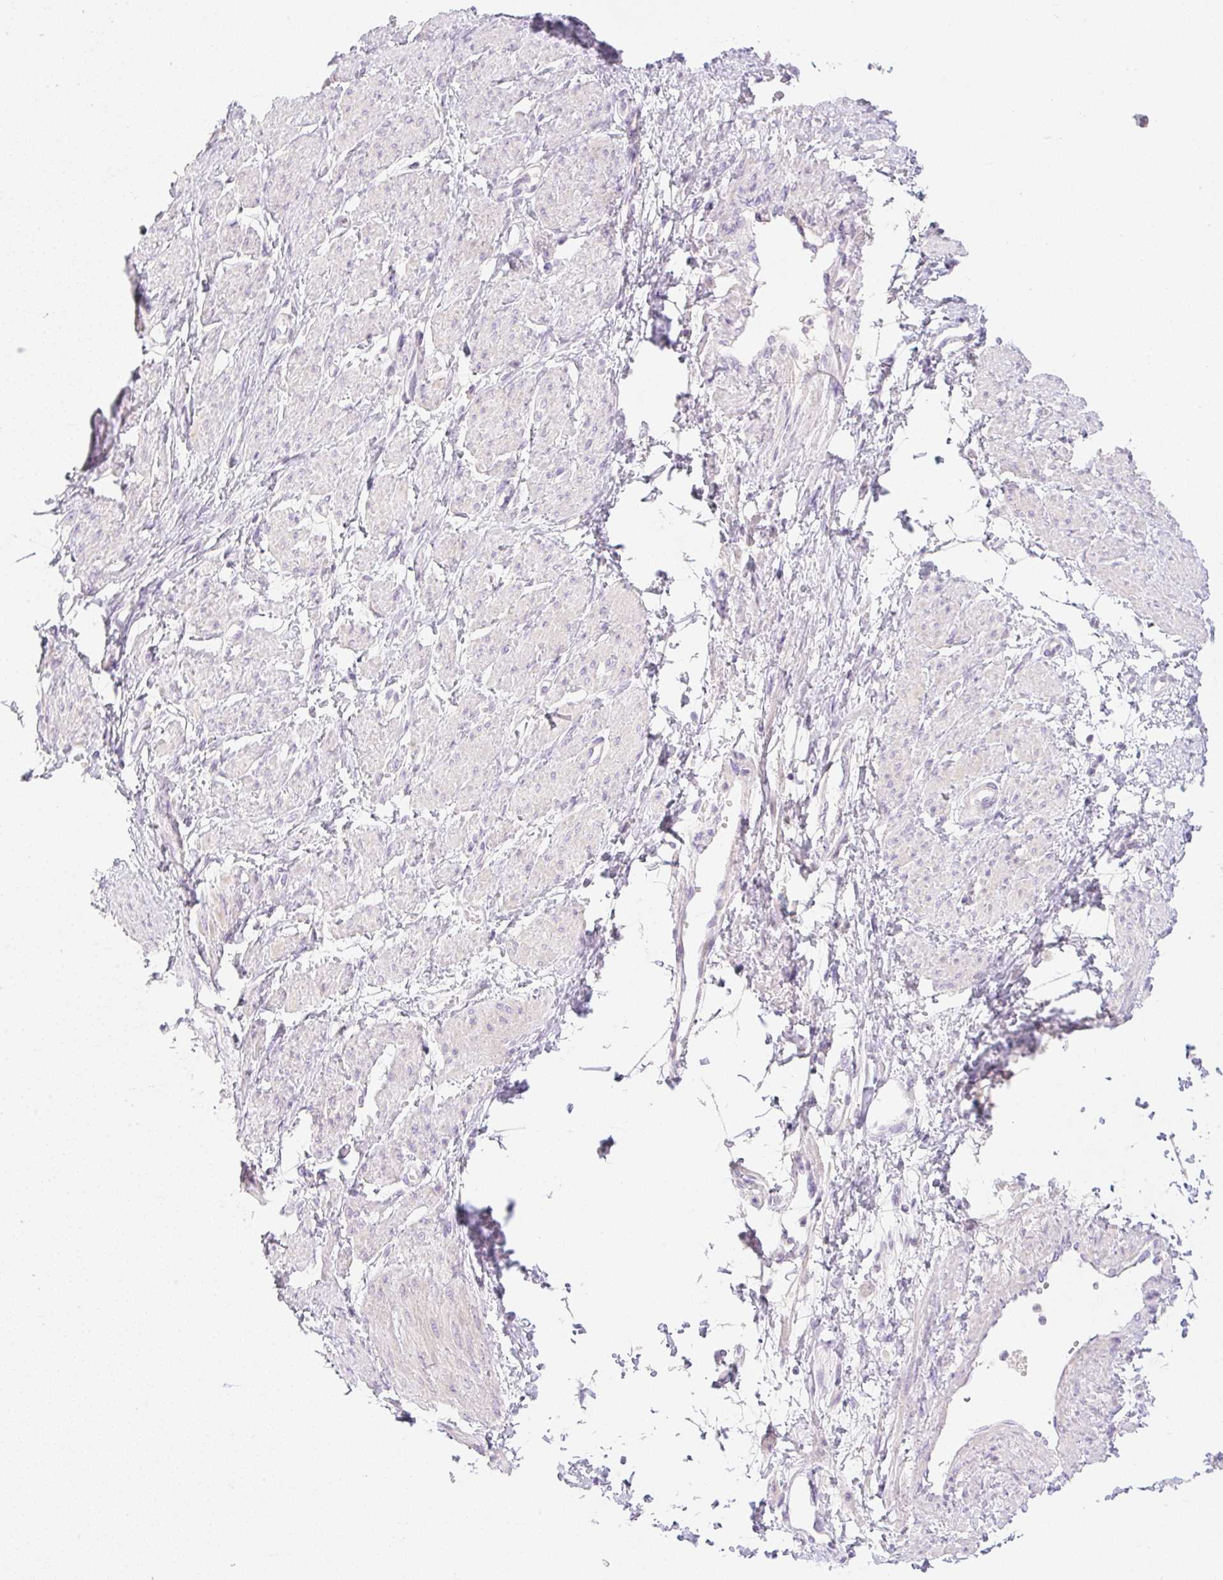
{"staining": {"intensity": "negative", "quantity": "none", "location": "none"}, "tissue": "smooth muscle", "cell_type": "Smooth muscle cells", "image_type": "normal", "snomed": [{"axis": "morphology", "description": "Normal tissue, NOS"}, {"axis": "topography", "description": "Smooth muscle"}, {"axis": "topography", "description": "Uterus"}], "caption": "Smooth muscle cells are negative for protein expression in normal human smooth muscle. (DAB immunohistochemistry, high magnification).", "gene": "MIA2", "patient": {"sex": "female", "age": 39}}